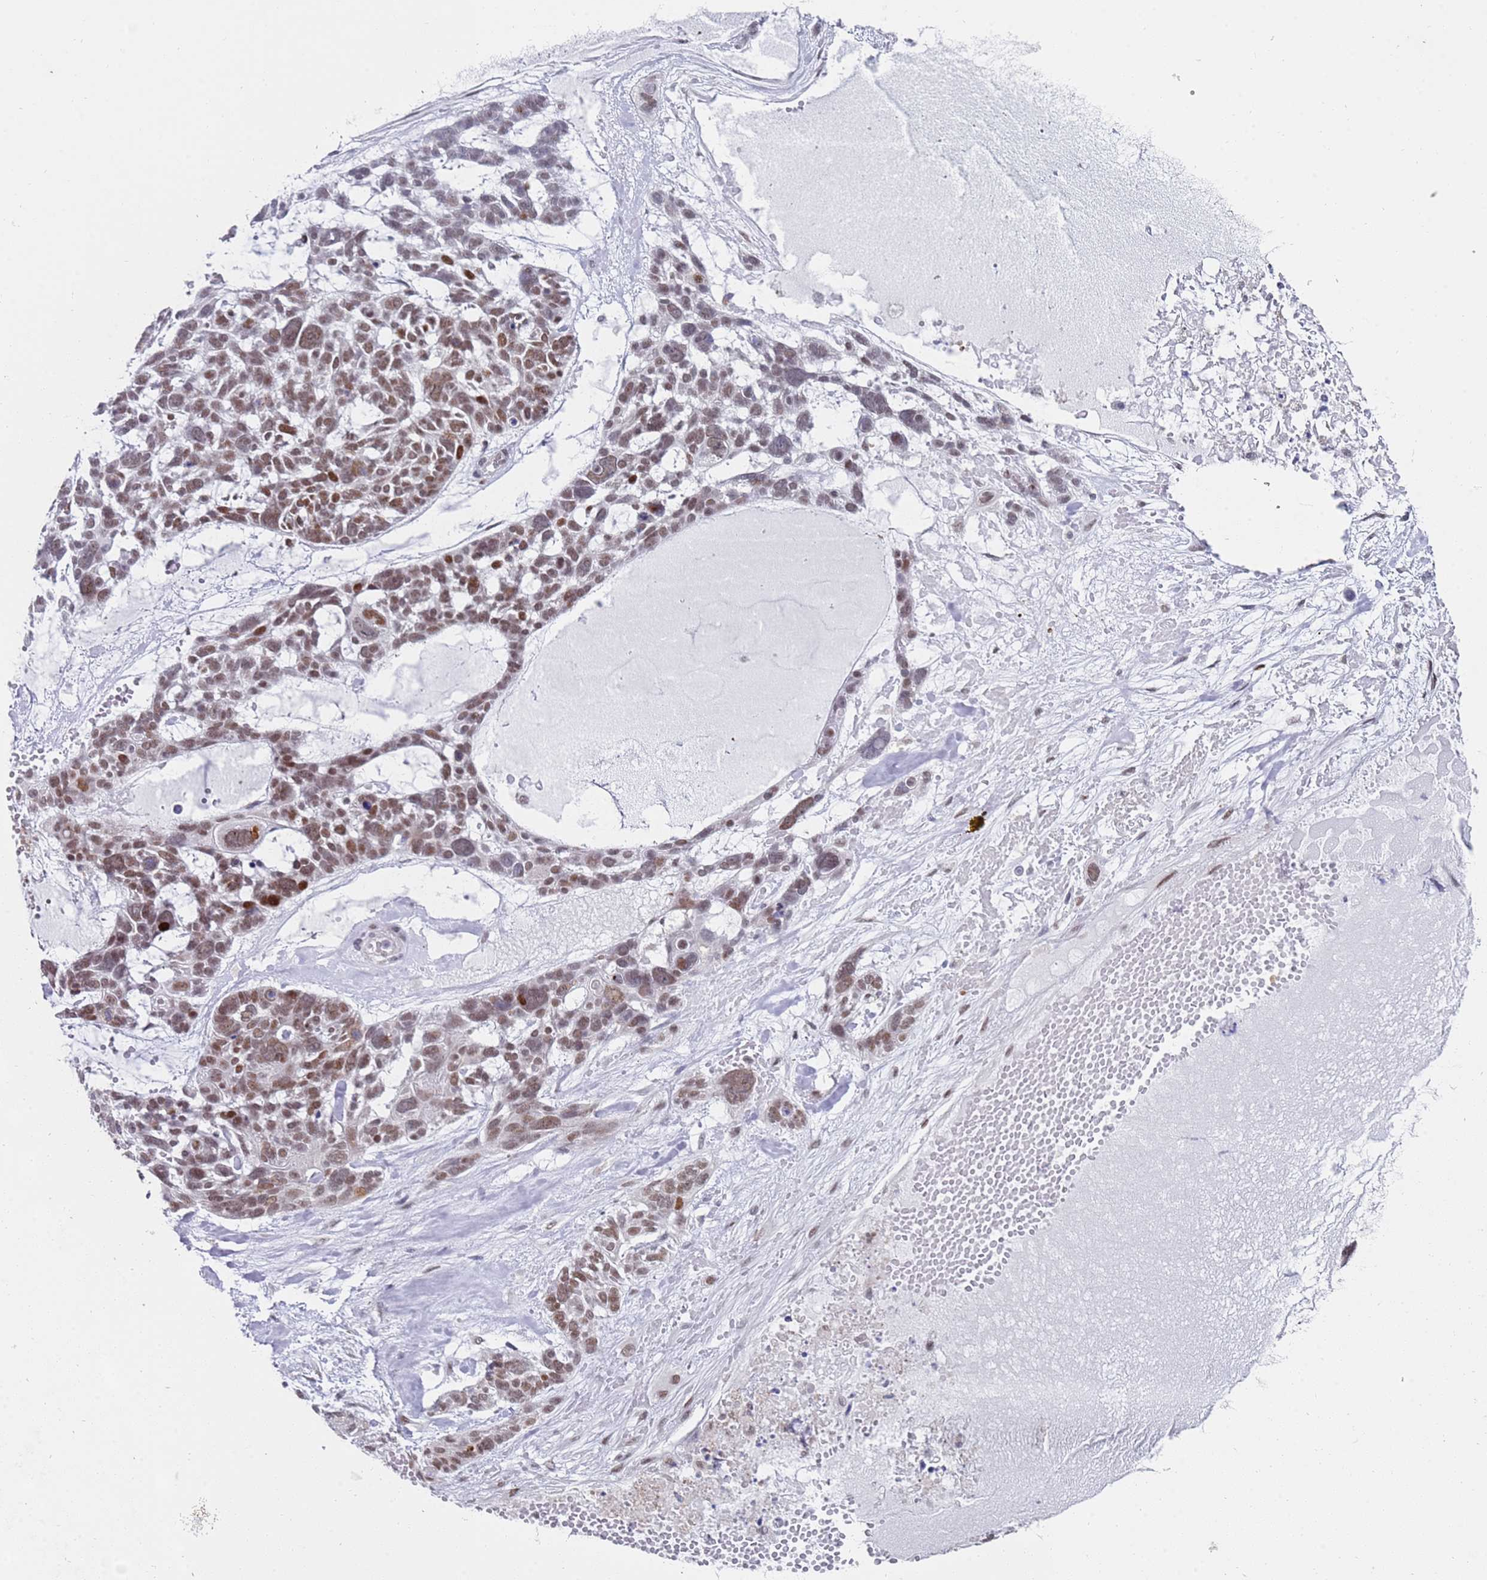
{"staining": {"intensity": "moderate", "quantity": ">75%", "location": "nuclear"}, "tissue": "skin cancer", "cell_type": "Tumor cells", "image_type": "cancer", "snomed": [{"axis": "morphology", "description": "Basal cell carcinoma"}, {"axis": "topography", "description": "Skin"}], "caption": "Human skin basal cell carcinoma stained with a brown dye demonstrates moderate nuclear positive expression in approximately >75% of tumor cells.", "gene": "COPS6", "patient": {"sex": "male", "age": 88}}